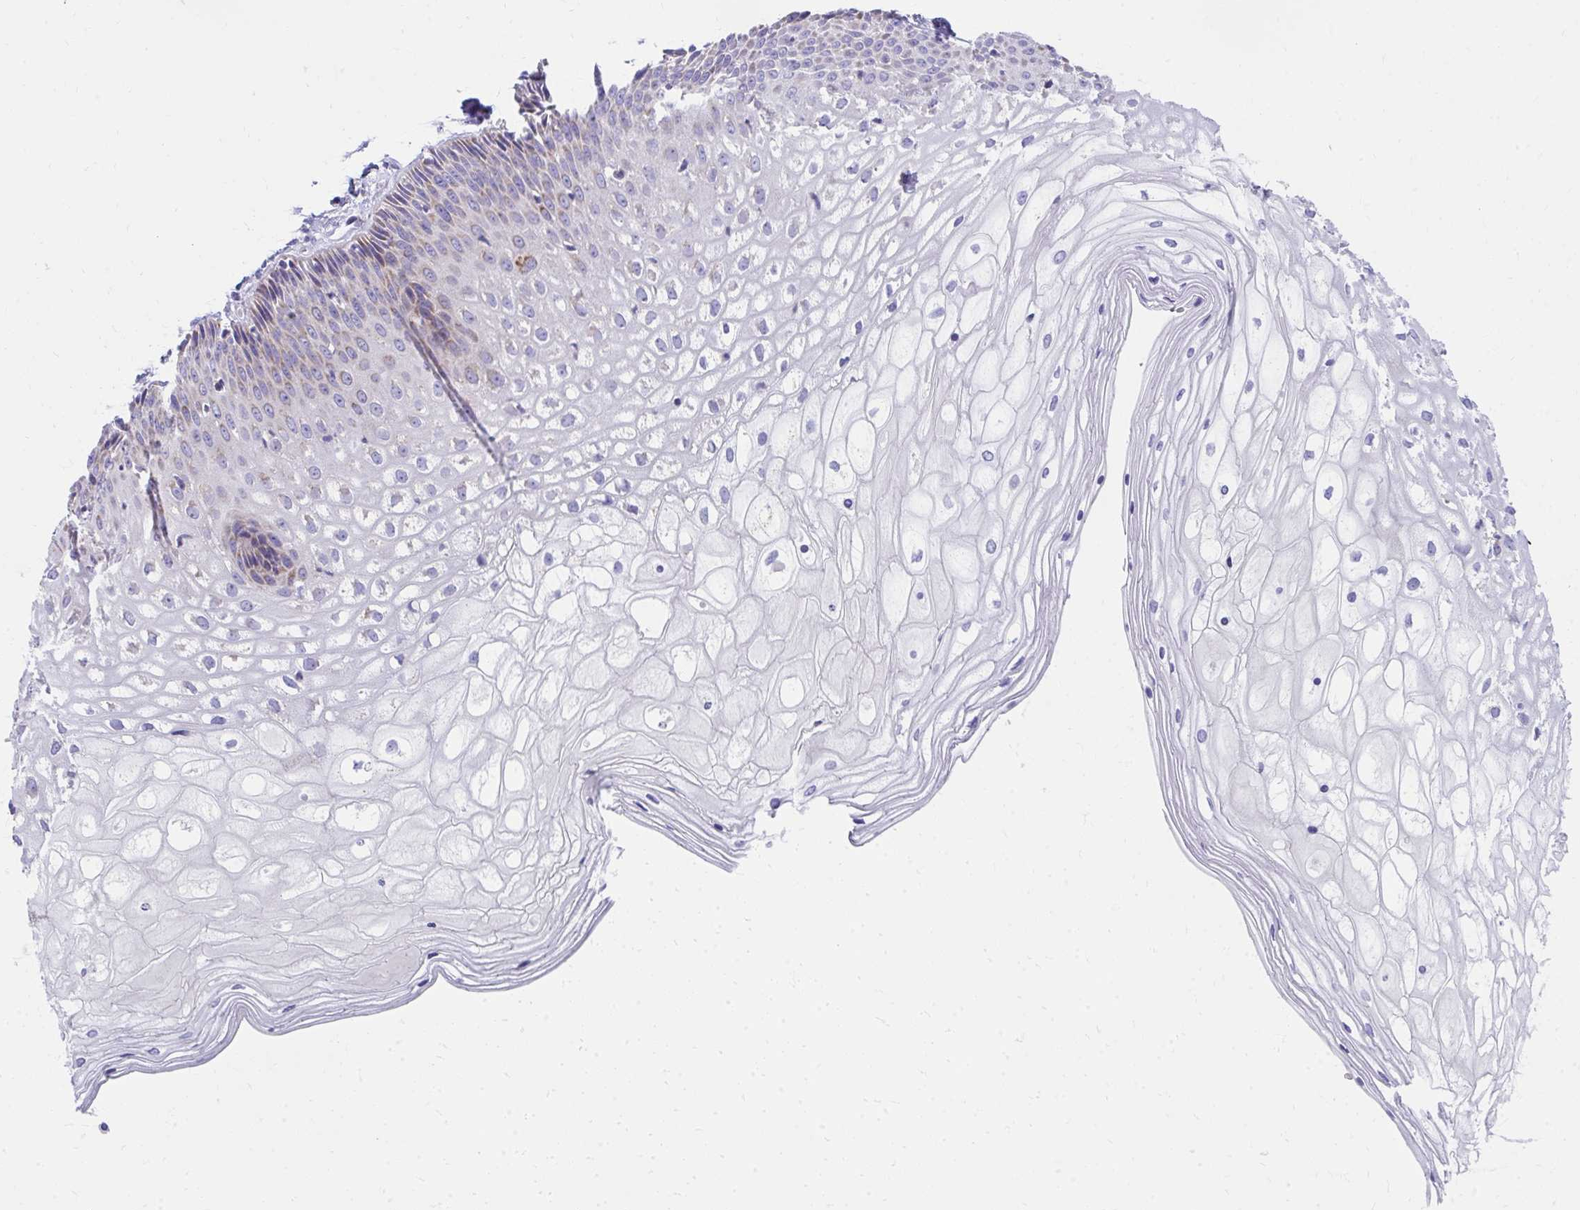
{"staining": {"intensity": "moderate", "quantity": "<25%", "location": "cytoplasmic/membranous"}, "tissue": "cervix", "cell_type": "Glandular cells", "image_type": "normal", "snomed": [{"axis": "morphology", "description": "Normal tissue, NOS"}, {"axis": "topography", "description": "Cervix"}], "caption": "There is low levels of moderate cytoplasmic/membranous positivity in glandular cells of benign cervix, as demonstrated by immunohistochemical staining (brown color).", "gene": "IL37", "patient": {"sex": "female", "age": 36}}